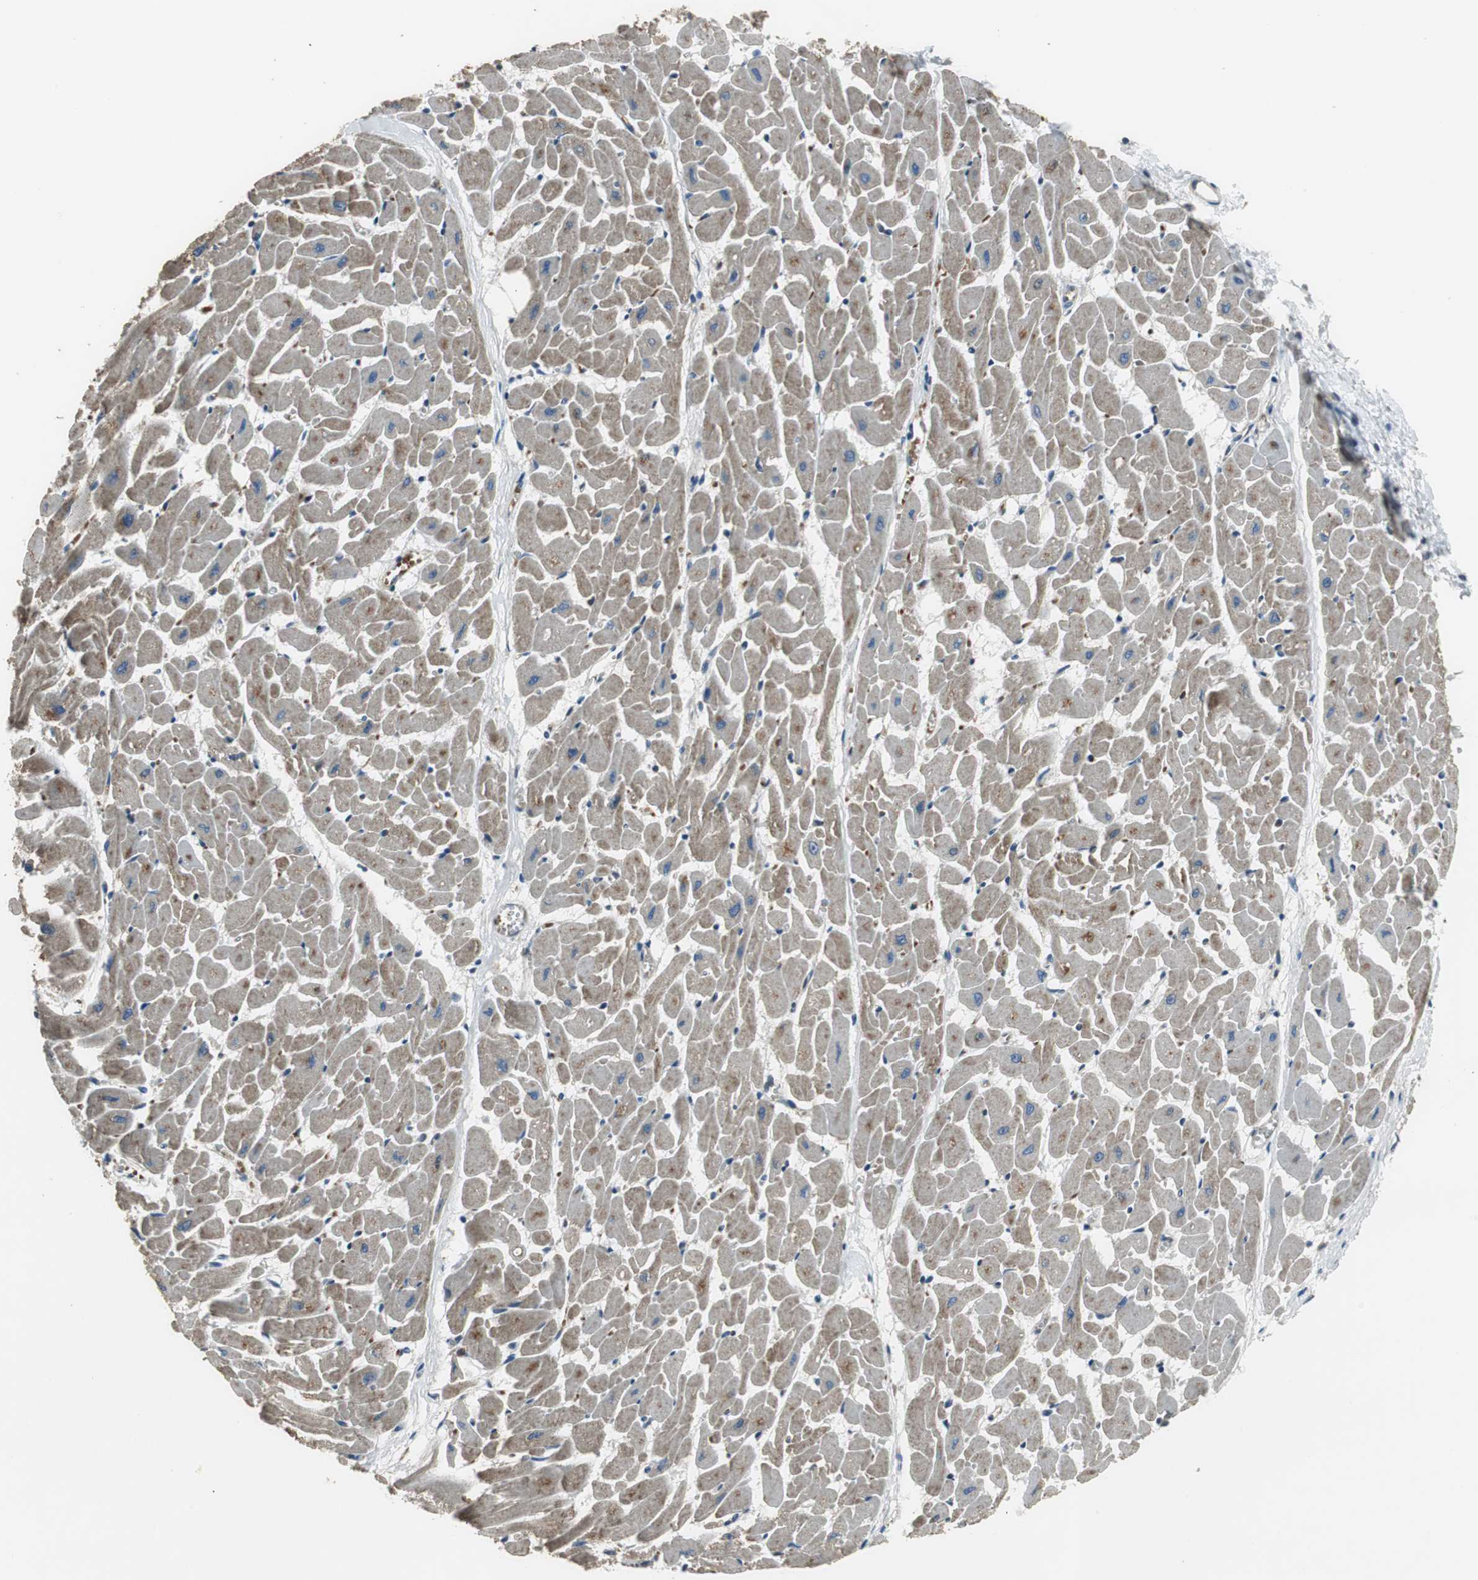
{"staining": {"intensity": "moderate", "quantity": "25%-75%", "location": "cytoplasmic/membranous"}, "tissue": "heart muscle", "cell_type": "Cardiomyocytes", "image_type": "normal", "snomed": [{"axis": "morphology", "description": "Normal tissue, NOS"}, {"axis": "topography", "description": "Heart"}], "caption": "IHC of normal human heart muscle reveals medium levels of moderate cytoplasmic/membranous positivity in approximately 25%-75% of cardiomyocytes.", "gene": "PI4KB", "patient": {"sex": "female", "age": 19}}